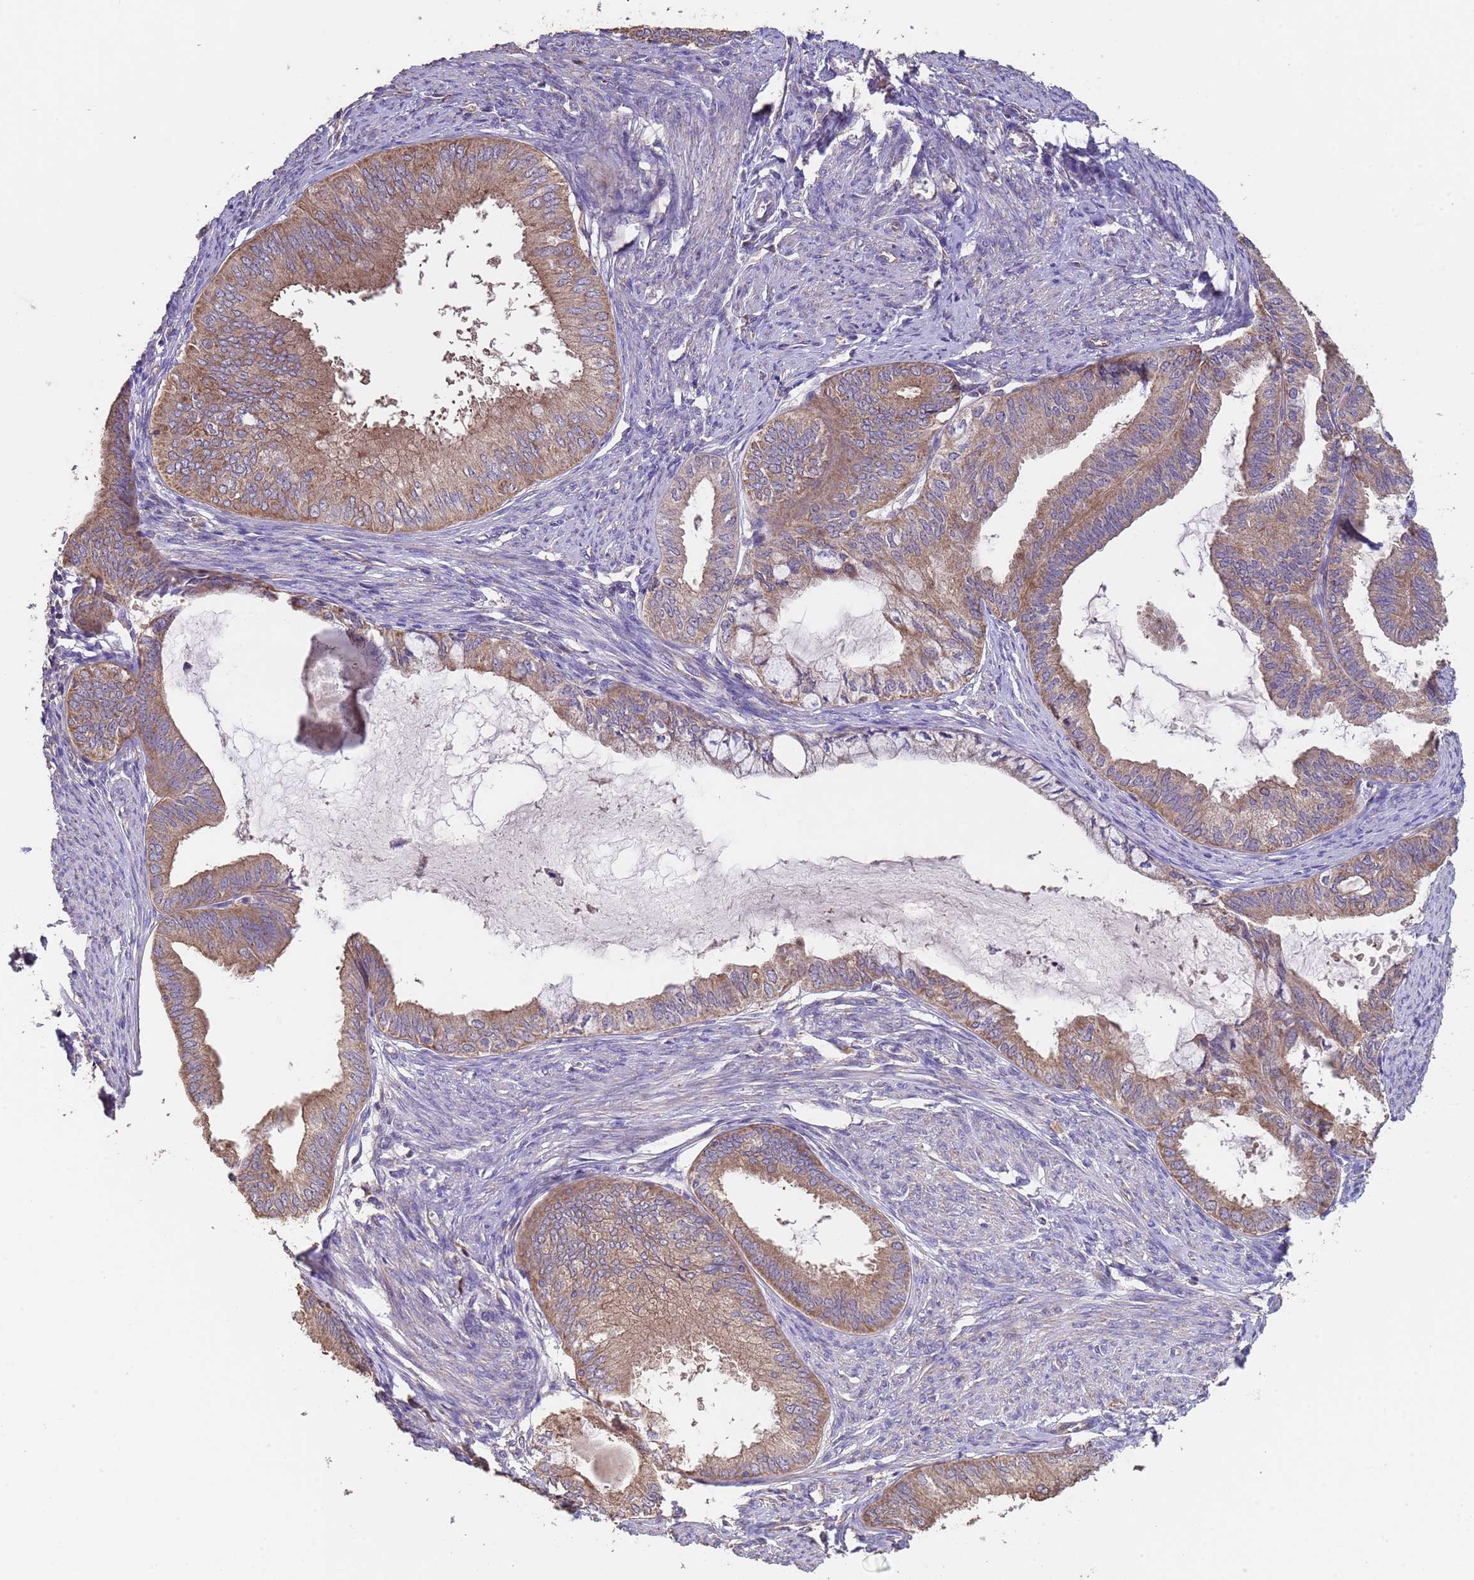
{"staining": {"intensity": "moderate", "quantity": ">75%", "location": "cytoplasmic/membranous"}, "tissue": "endometrial cancer", "cell_type": "Tumor cells", "image_type": "cancer", "snomed": [{"axis": "morphology", "description": "Adenocarcinoma, NOS"}, {"axis": "topography", "description": "Endometrium"}], "caption": "Endometrial cancer (adenocarcinoma) stained with DAB immunohistochemistry displays medium levels of moderate cytoplasmic/membranous positivity in approximately >75% of tumor cells.", "gene": "EEF1AKMT1", "patient": {"sex": "female", "age": 86}}